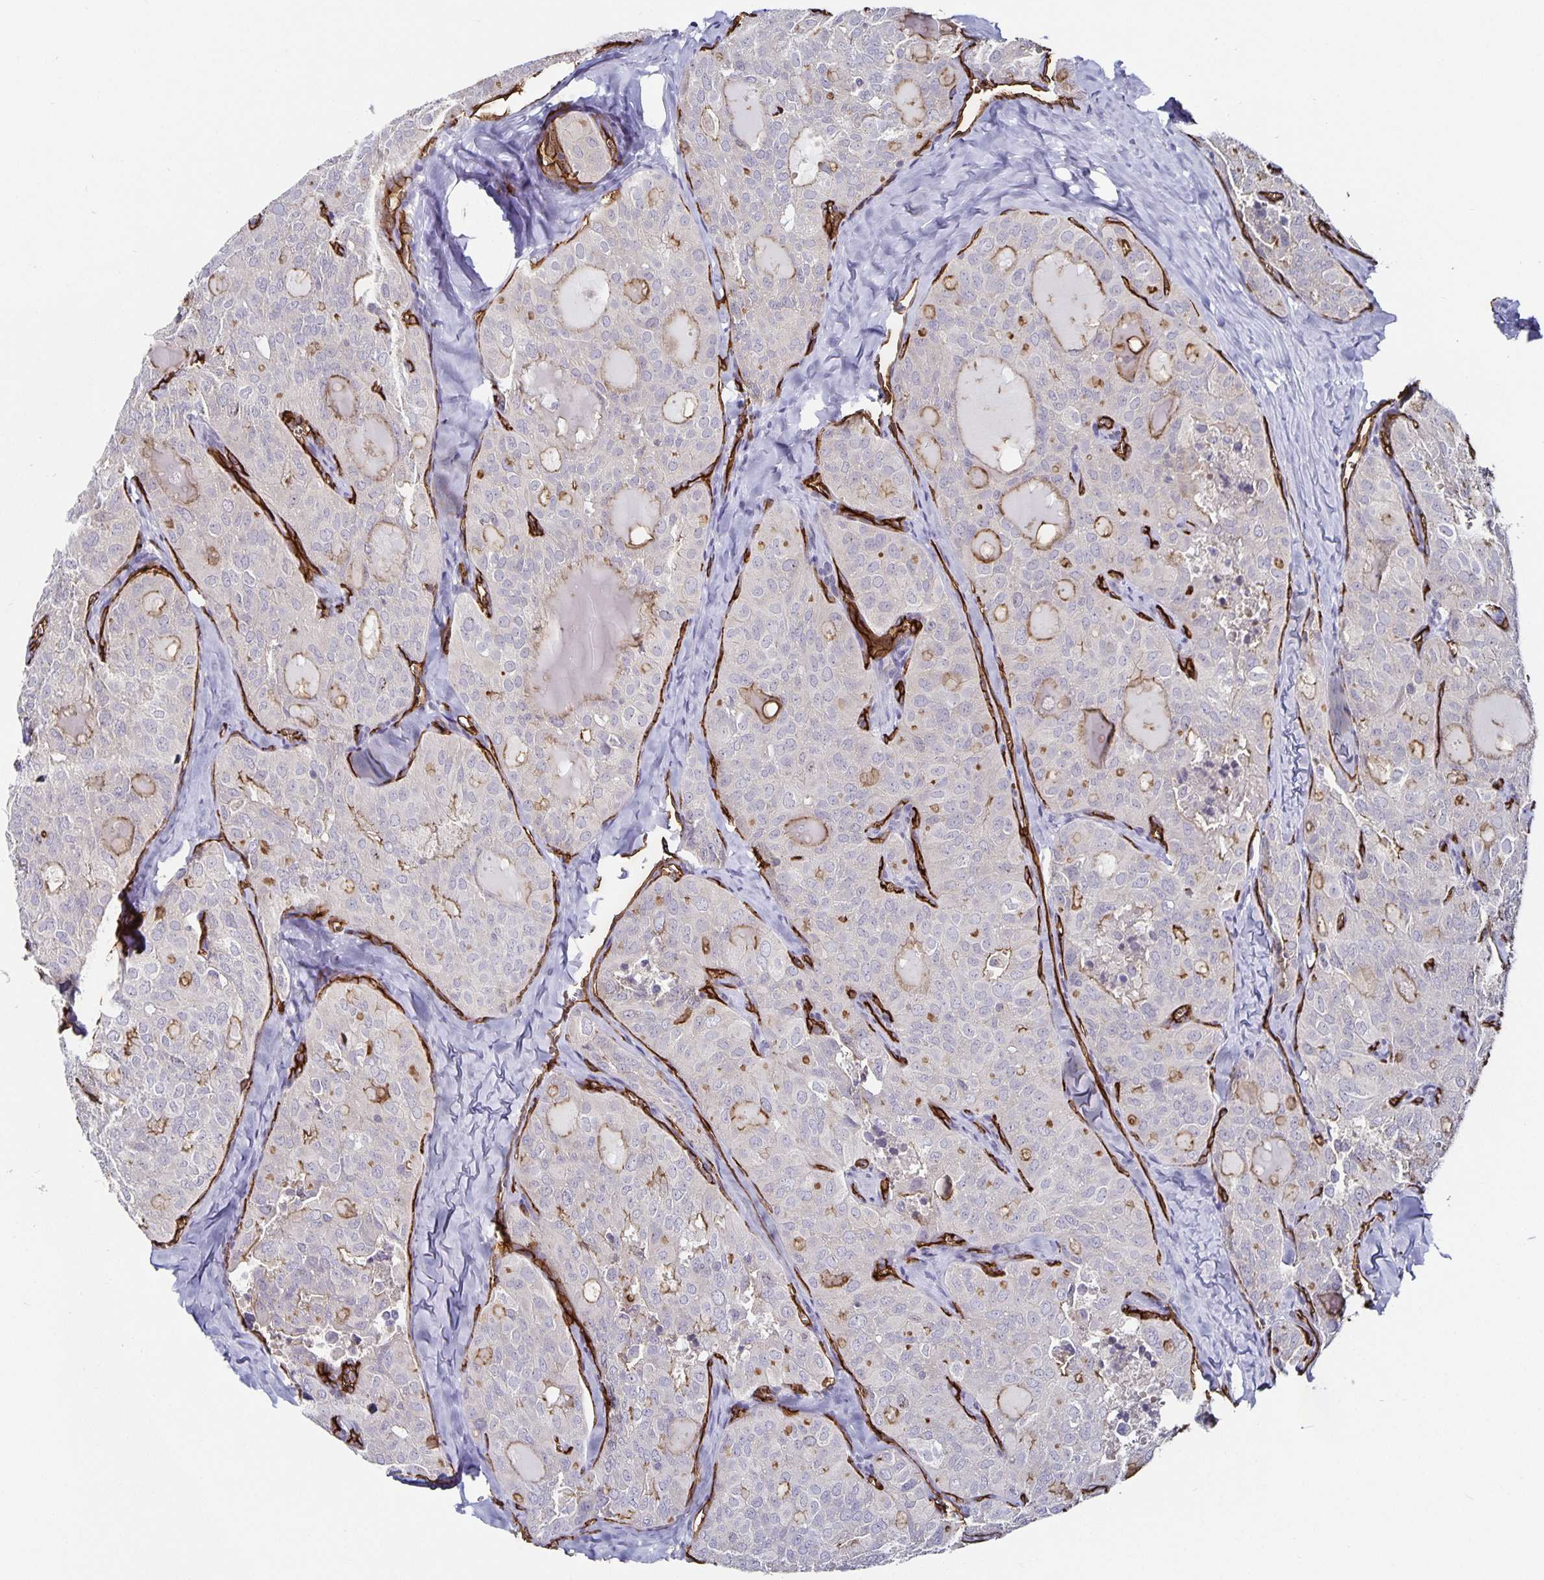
{"staining": {"intensity": "weak", "quantity": "<25%", "location": "cytoplasmic/membranous"}, "tissue": "thyroid cancer", "cell_type": "Tumor cells", "image_type": "cancer", "snomed": [{"axis": "morphology", "description": "Follicular adenoma carcinoma, NOS"}, {"axis": "topography", "description": "Thyroid gland"}], "caption": "Immunohistochemical staining of human thyroid follicular adenoma carcinoma shows no significant positivity in tumor cells. (DAB immunohistochemistry with hematoxylin counter stain).", "gene": "PODXL", "patient": {"sex": "male", "age": 75}}